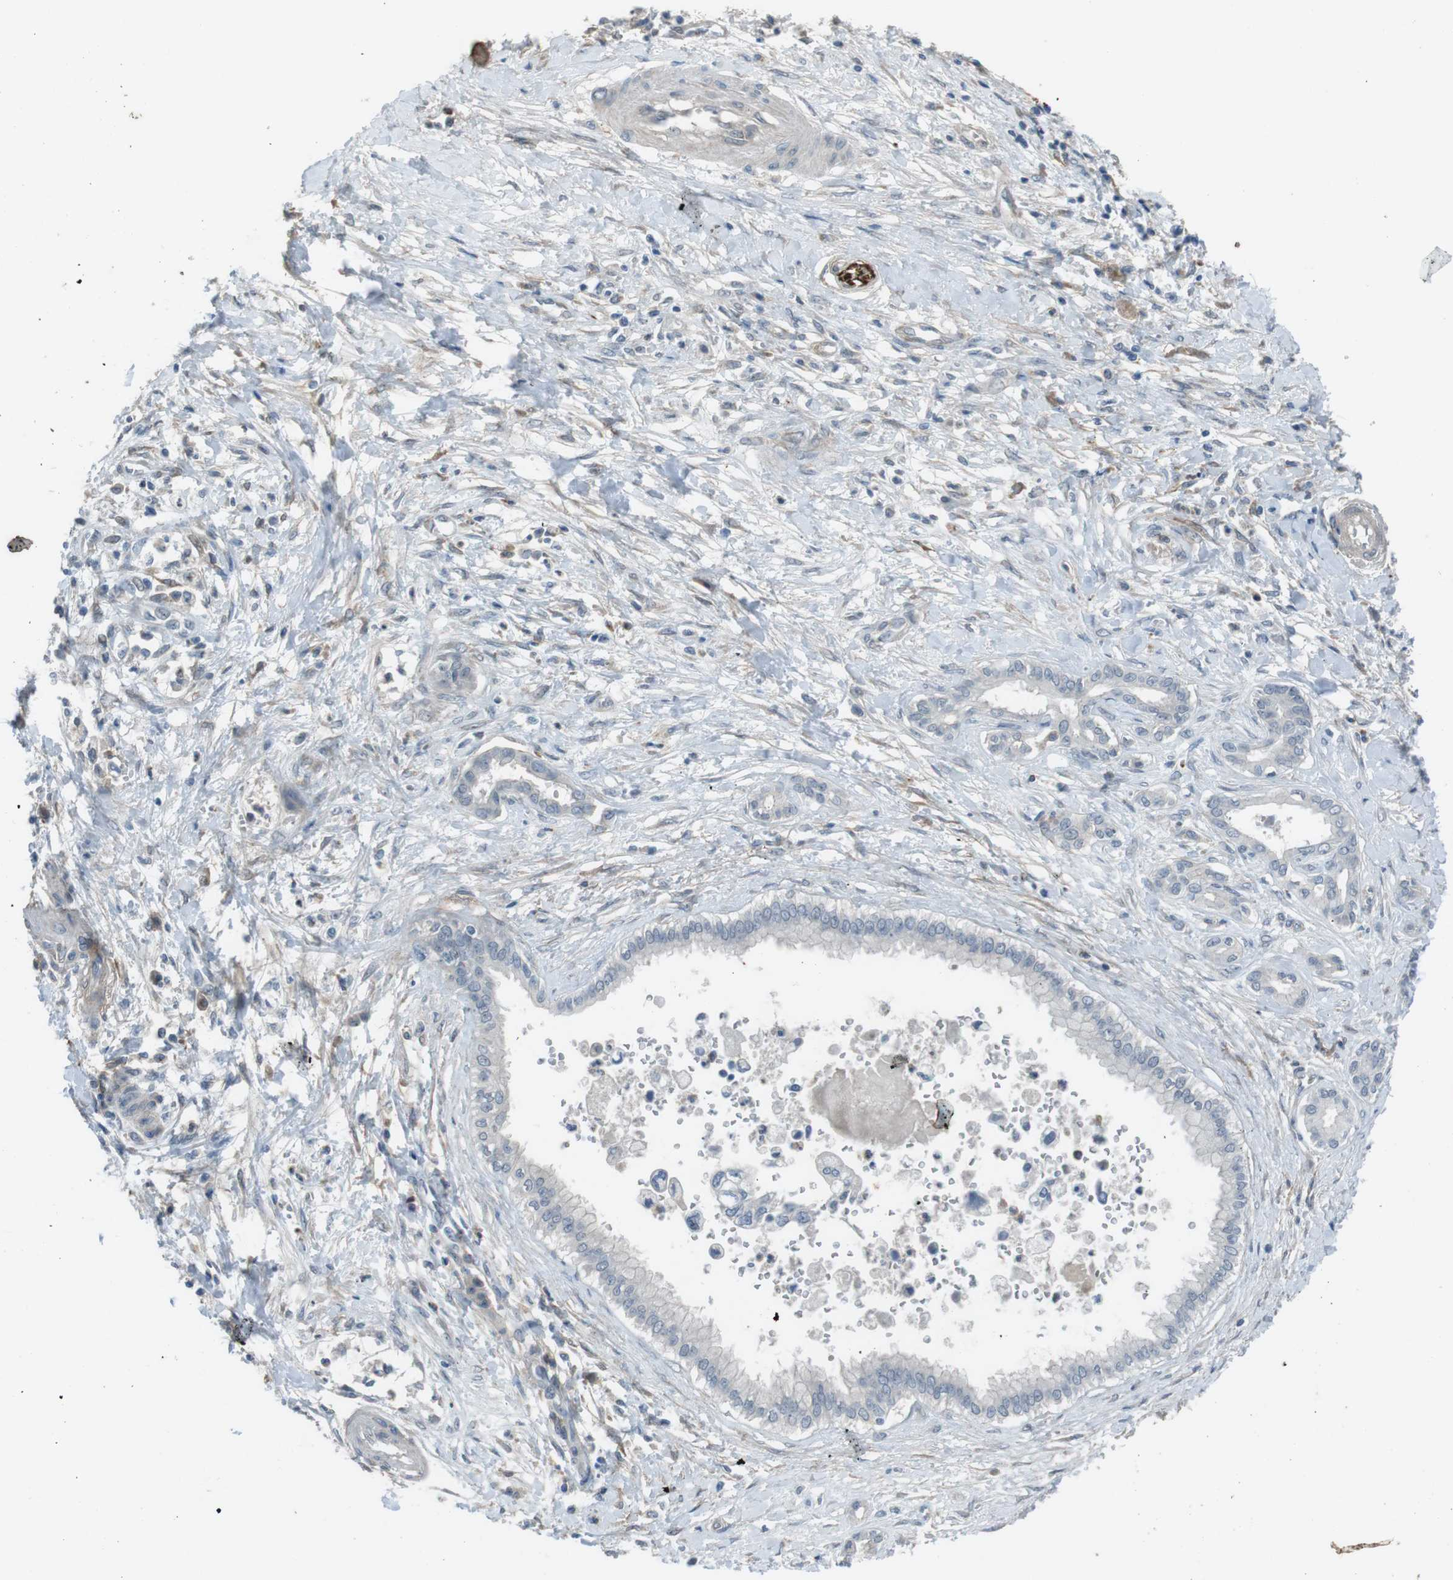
{"staining": {"intensity": "negative", "quantity": "none", "location": "none"}, "tissue": "pancreatic cancer", "cell_type": "Tumor cells", "image_type": "cancer", "snomed": [{"axis": "morphology", "description": "Adenocarcinoma, NOS"}, {"axis": "topography", "description": "Pancreas"}], "caption": "Immunohistochemical staining of pancreatic cancer displays no significant staining in tumor cells. (DAB (3,3'-diaminobenzidine) IHC with hematoxylin counter stain).", "gene": "ANK2", "patient": {"sex": "male", "age": 56}}